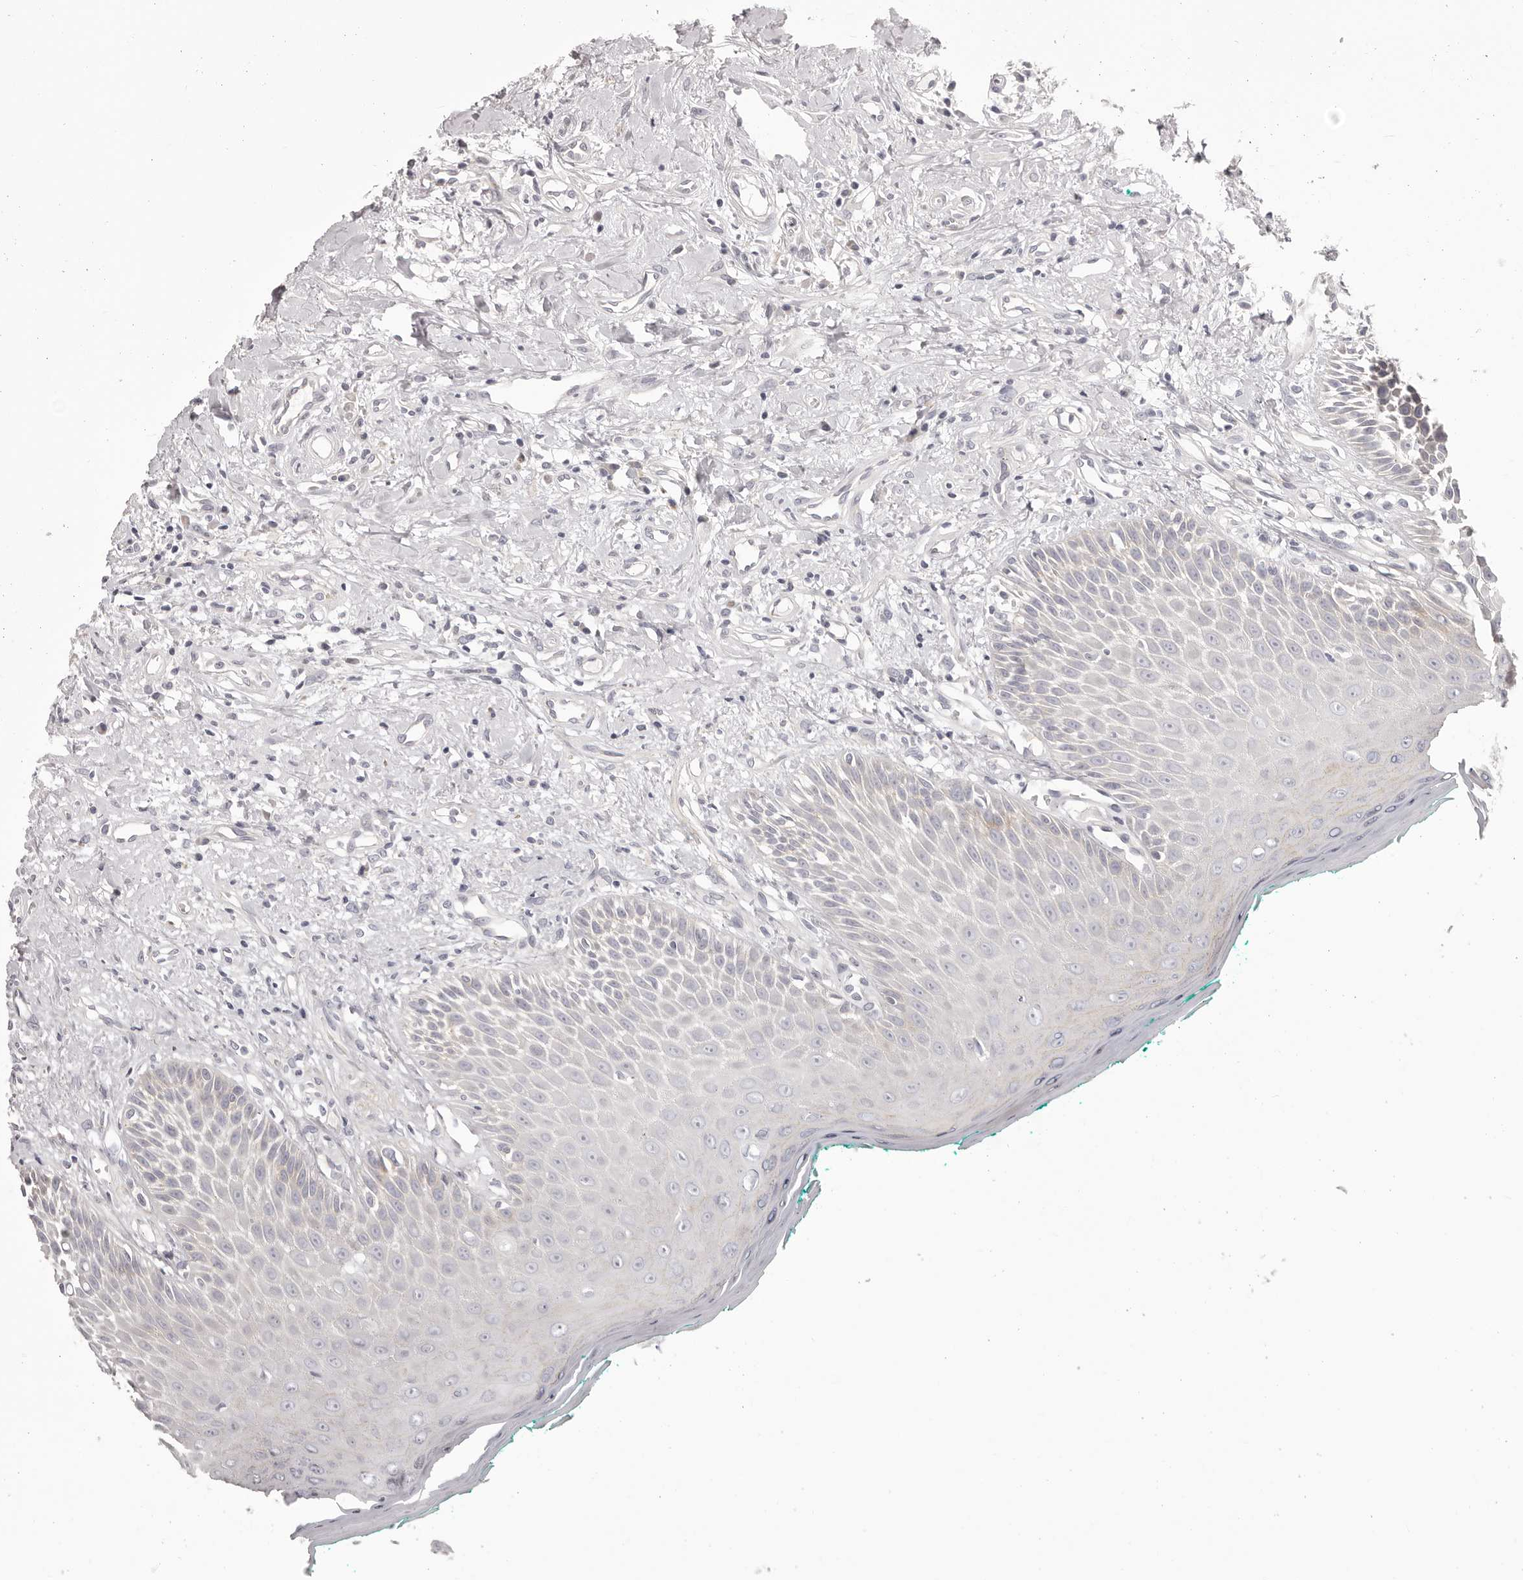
{"staining": {"intensity": "moderate", "quantity": "<25%", "location": "cytoplasmic/membranous"}, "tissue": "oral mucosa", "cell_type": "Squamous epithelial cells", "image_type": "normal", "snomed": [{"axis": "morphology", "description": "Normal tissue, NOS"}, {"axis": "topography", "description": "Oral tissue"}], "caption": "High-power microscopy captured an IHC micrograph of normal oral mucosa, revealing moderate cytoplasmic/membranous expression in approximately <25% of squamous epithelial cells. (Stains: DAB in brown, nuclei in blue, Microscopy: brightfield microscopy at high magnification).", "gene": "OTUD3", "patient": {"sex": "female", "age": 70}}